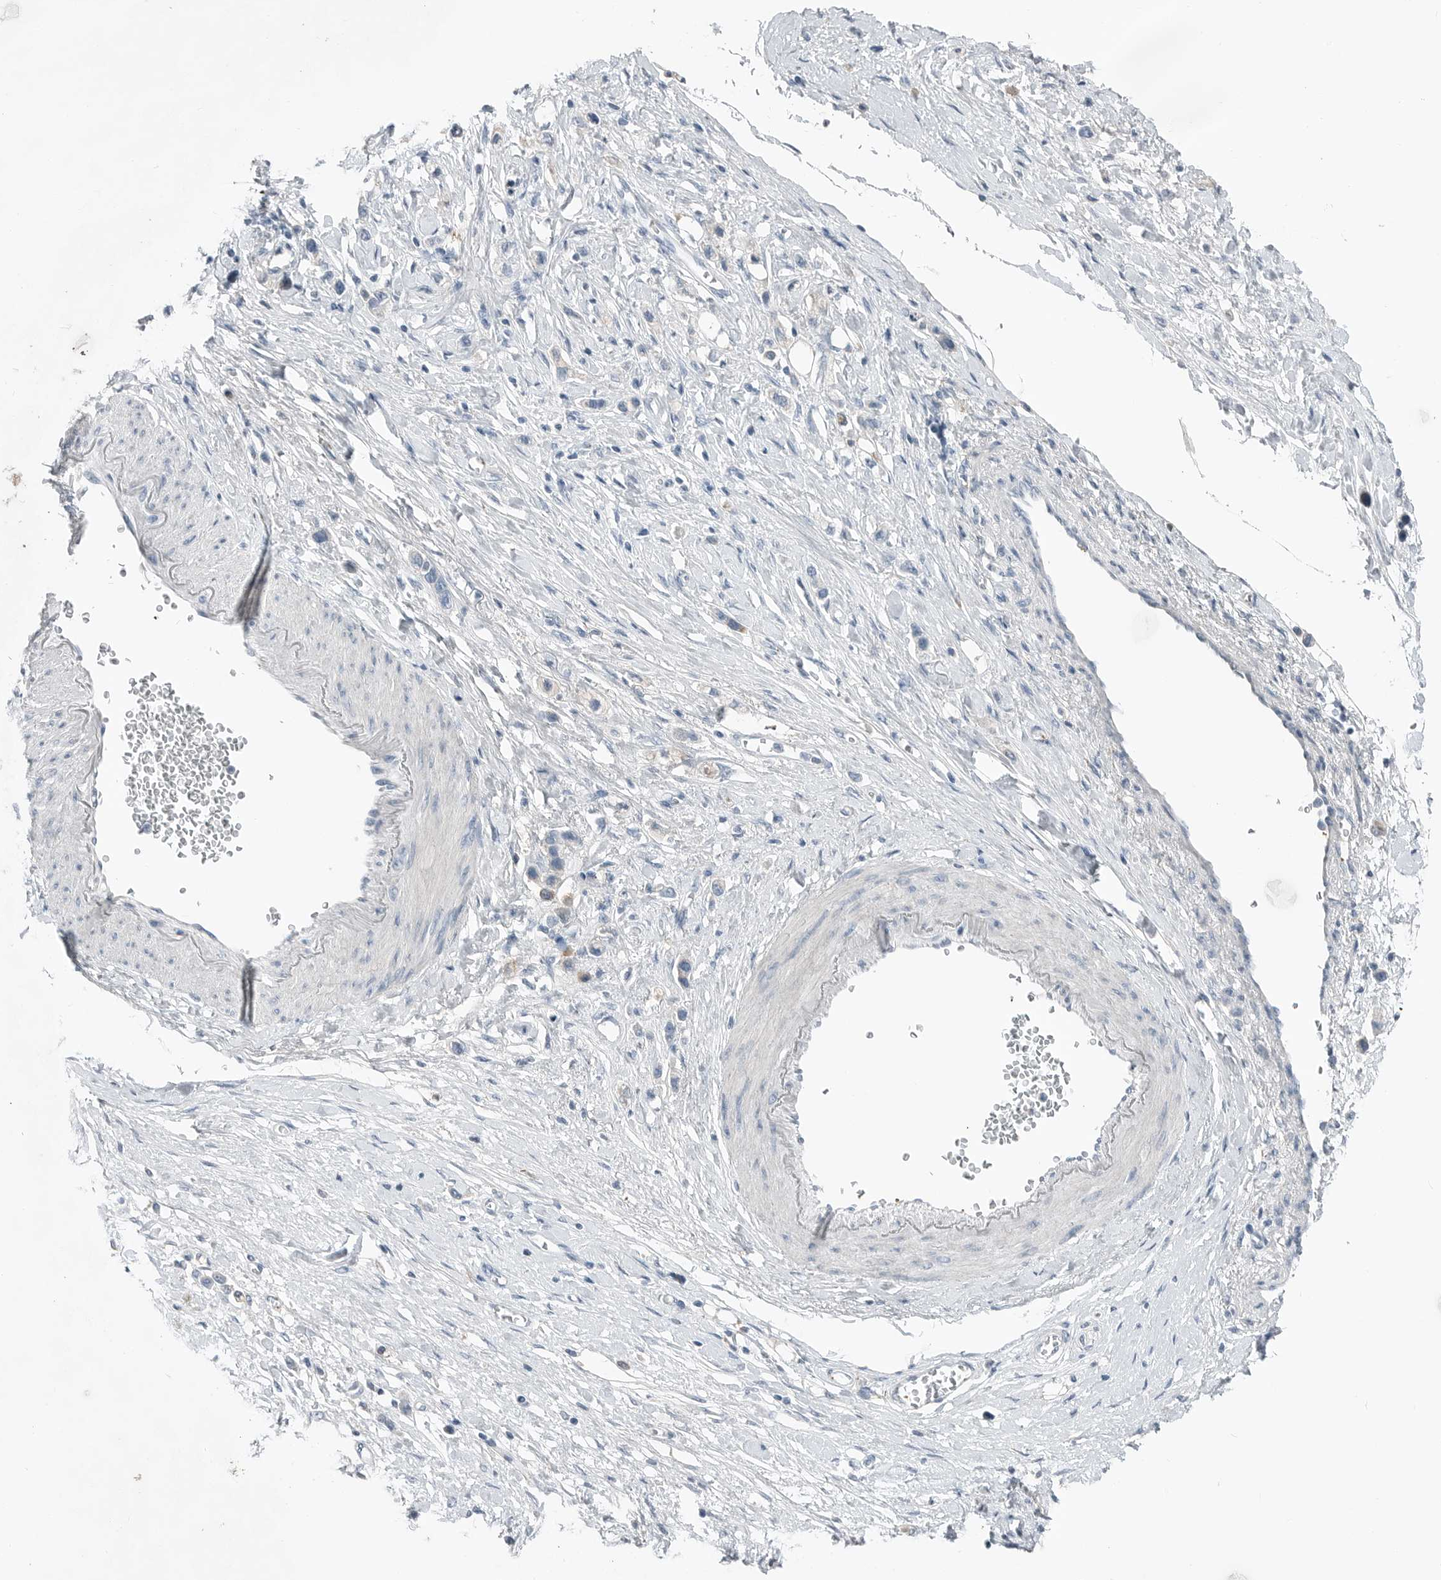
{"staining": {"intensity": "negative", "quantity": "none", "location": "none"}, "tissue": "stomach cancer", "cell_type": "Tumor cells", "image_type": "cancer", "snomed": [{"axis": "morphology", "description": "Adenocarcinoma, NOS"}, {"axis": "topography", "description": "Stomach"}], "caption": "A high-resolution photomicrograph shows immunohistochemistry (IHC) staining of adenocarcinoma (stomach), which displays no significant positivity in tumor cells.", "gene": "SERPINB7", "patient": {"sex": "female", "age": 65}}